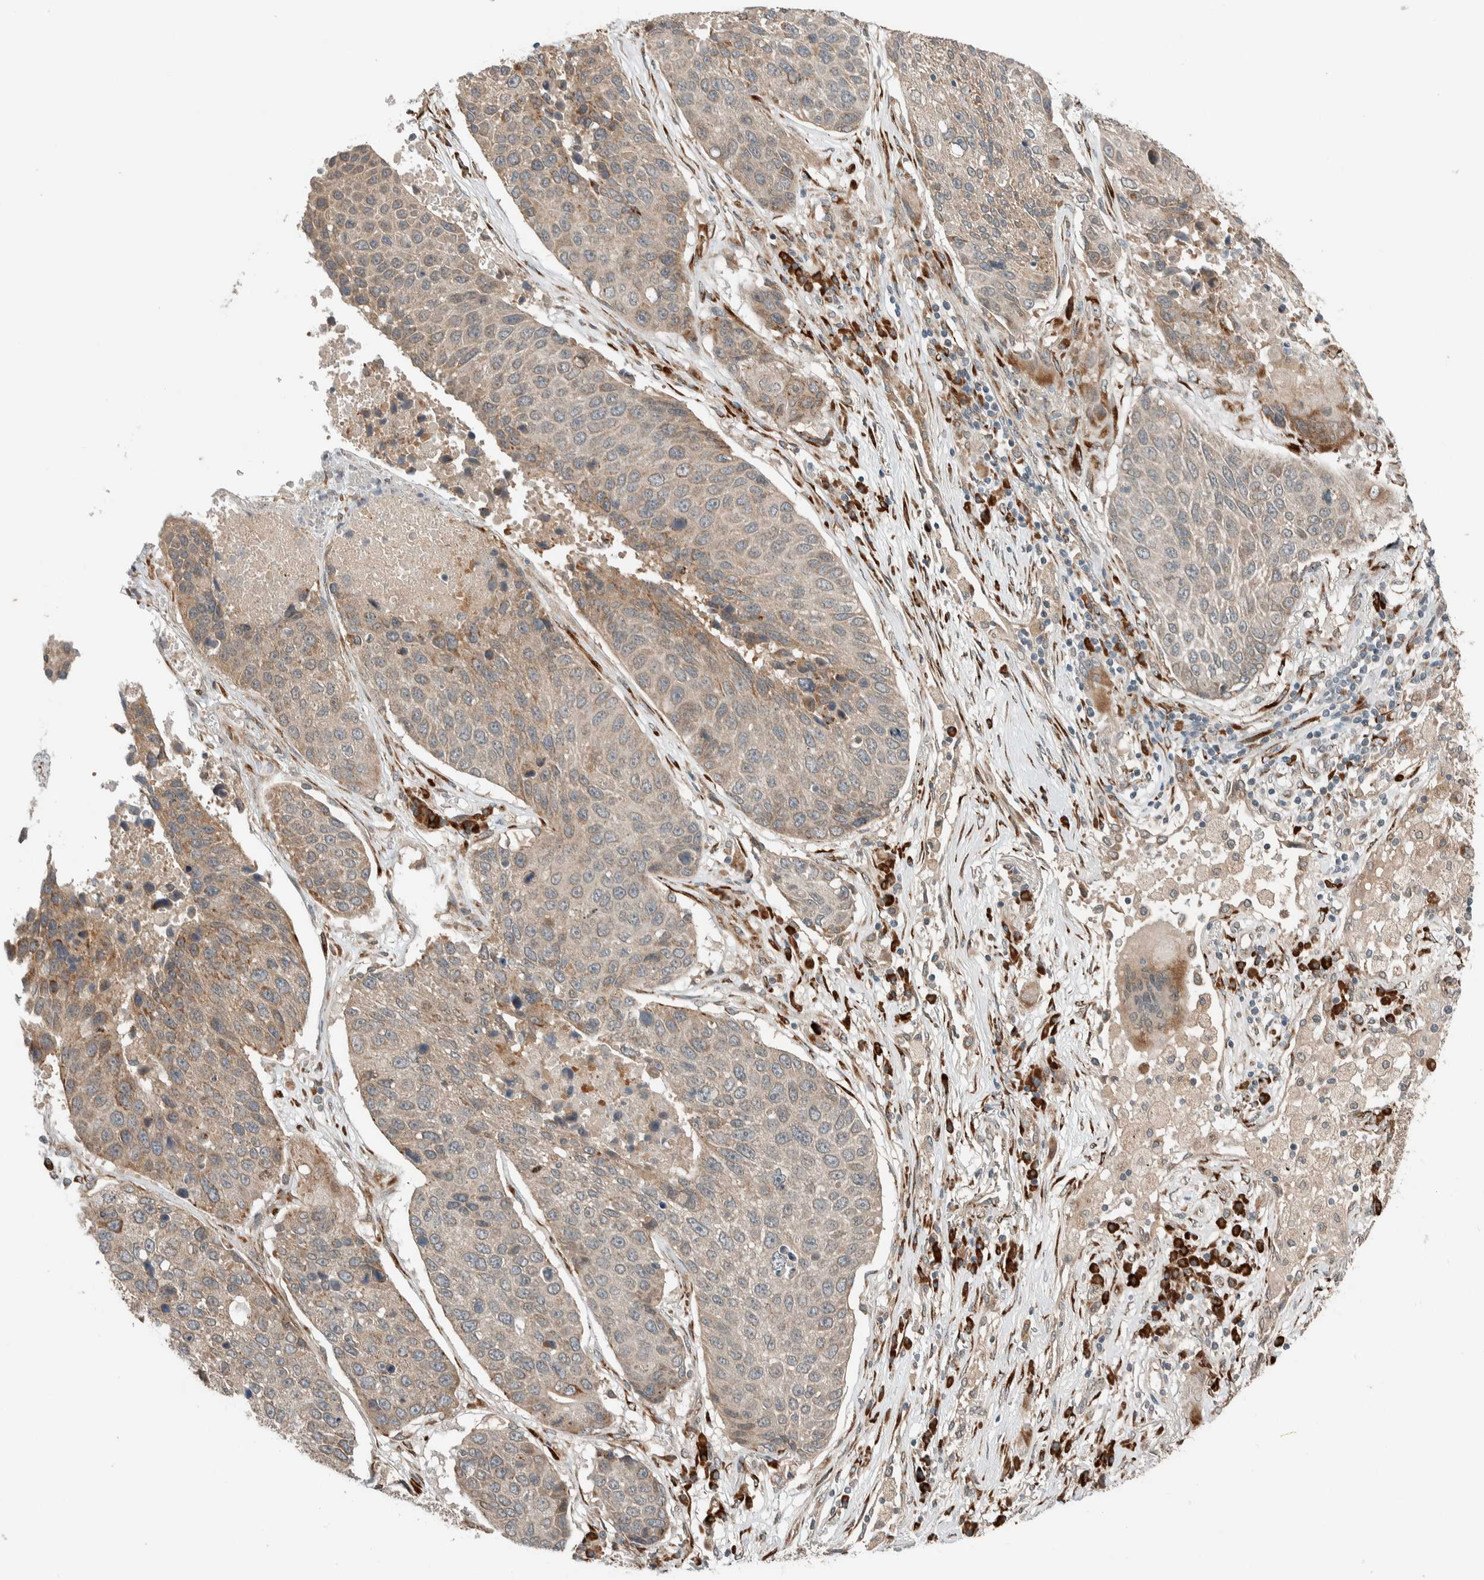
{"staining": {"intensity": "weak", "quantity": "25%-75%", "location": "cytoplasmic/membranous"}, "tissue": "lung cancer", "cell_type": "Tumor cells", "image_type": "cancer", "snomed": [{"axis": "morphology", "description": "Squamous cell carcinoma, NOS"}, {"axis": "topography", "description": "Lung"}], "caption": "DAB immunohistochemical staining of lung cancer displays weak cytoplasmic/membranous protein staining in approximately 25%-75% of tumor cells.", "gene": "CTBP2", "patient": {"sex": "male", "age": 61}}